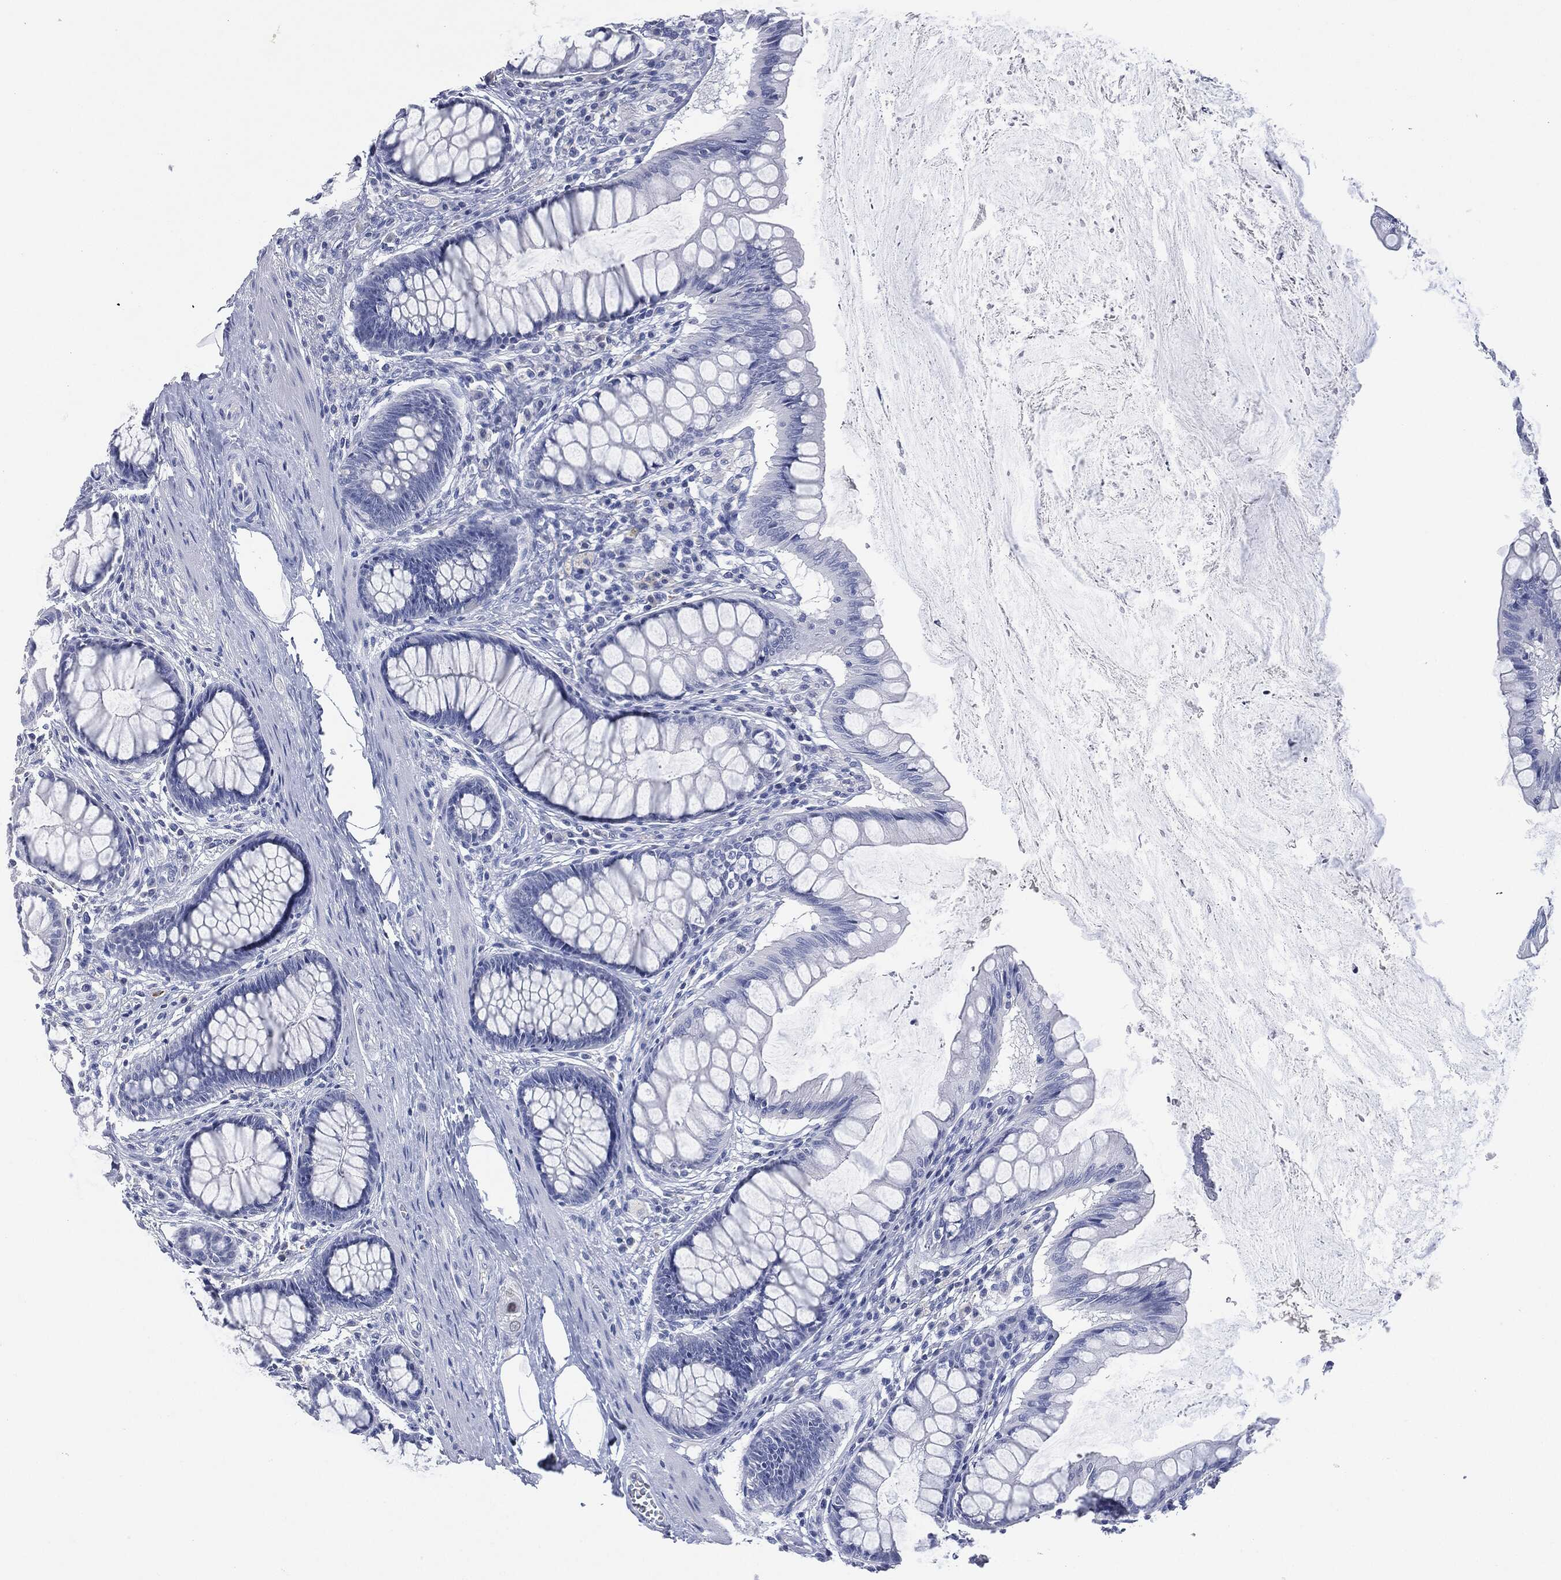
{"staining": {"intensity": "negative", "quantity": "none", "location": "none"}, "tissue": "colon", "cell_type": "Endothelial cells", "image_type": "normal", "snomed": [{"axis": "morphology", "description": "Normal tissue, NOS"}, {"axis": "topography", "description": "Colon"}], "caption": "Human colon stained for a protein using immunohistochemistry demonstrates no positivity in endothelial cells.", "gene": "MUC16", "patient": {"sex": "female", "age": 65}}